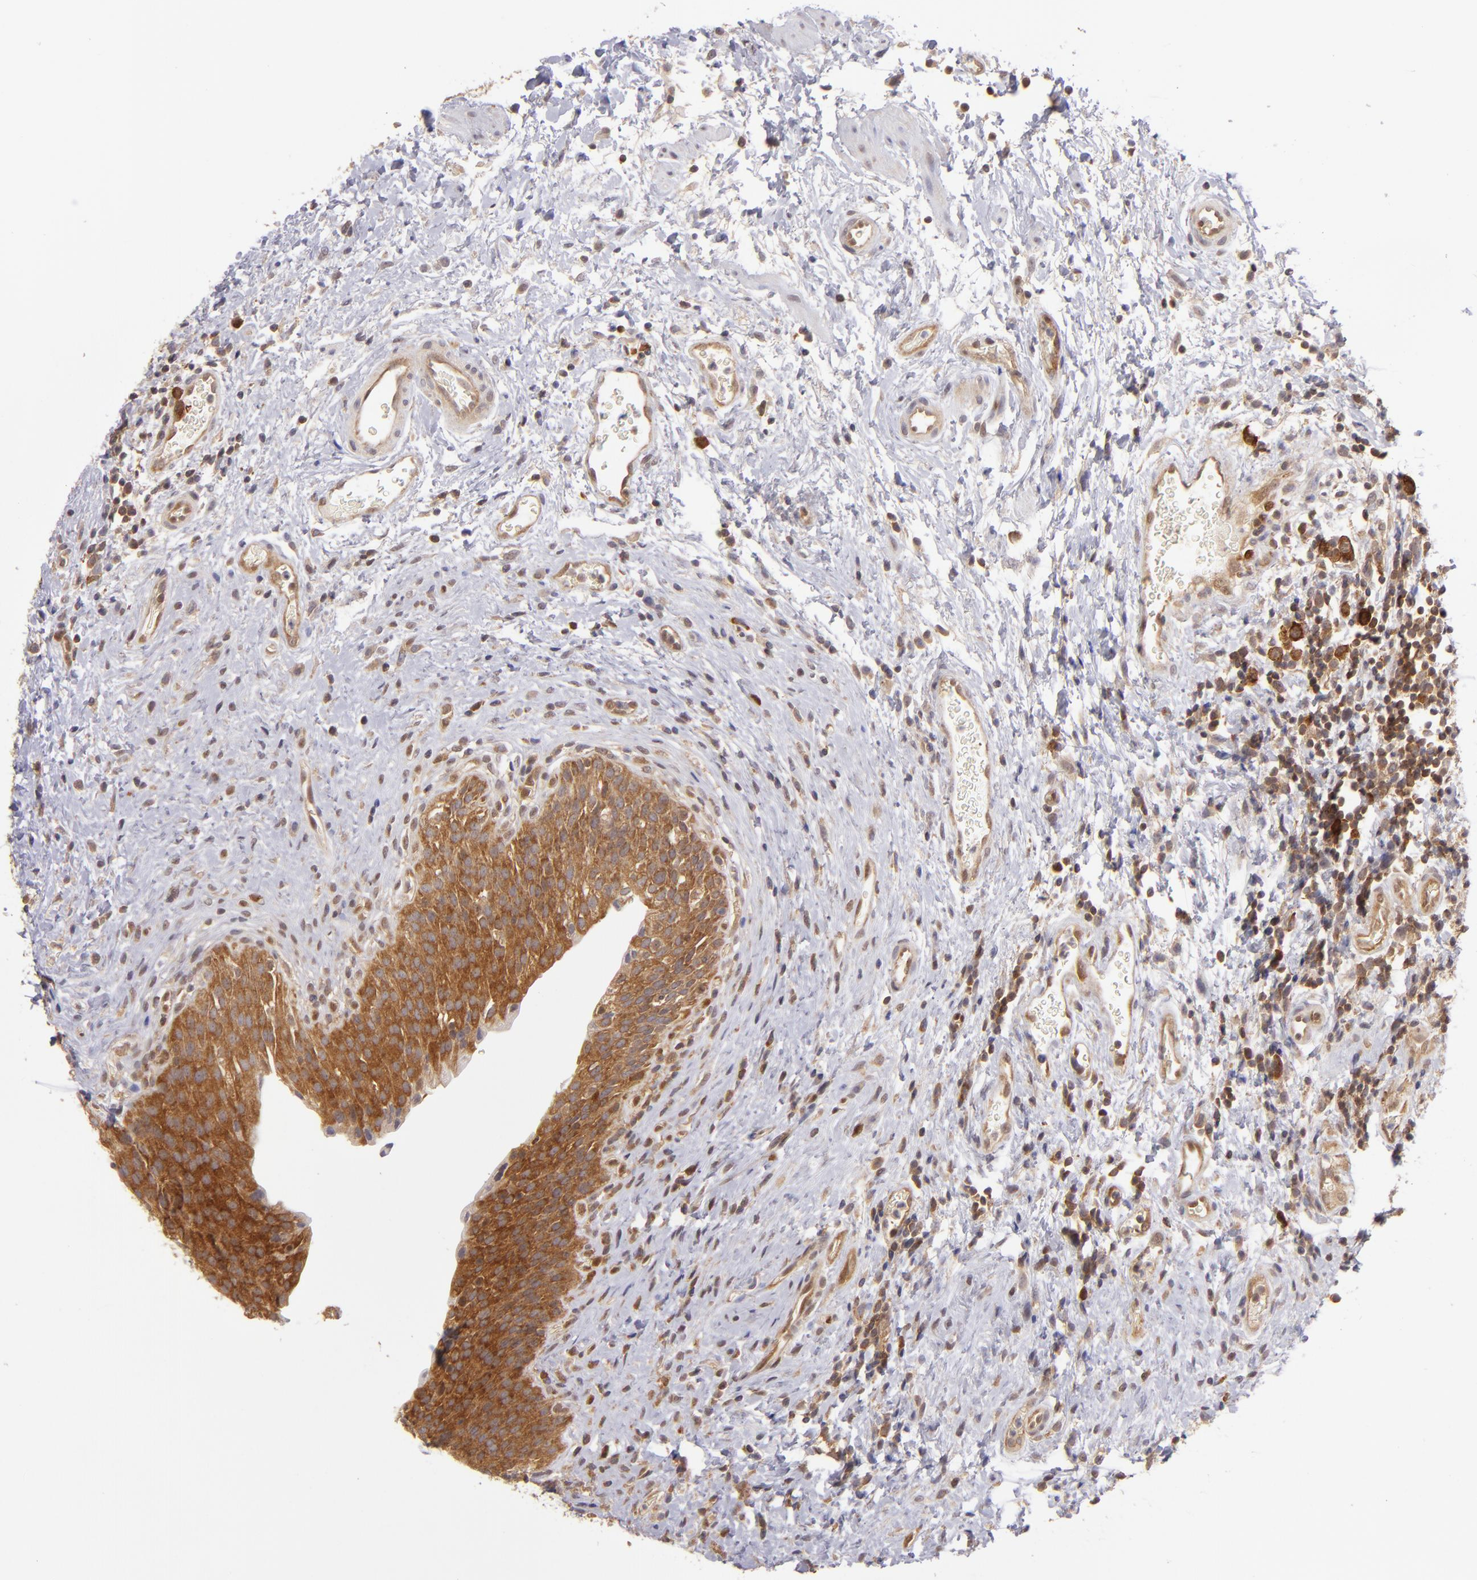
{"staining": {"intensity": "strong", "quantity": ">75%", "location": "cytoplasmic/membranous"}, "tissue": "urinary bladder", "cell_type": "Urothelial cells", "image_type": "normal", "snomed": [{"axis": "morphology", "description": "Normal tissue, NOS"}, {"axis": "topography", "description": "Urinary bladder"}], "caption": "Strong cytoplasmic/membranous staining for a protein is appreciated in approximately >75% of urothelial cells of unremarkable urinary bladder using immunohistochemistry.", "gene": "PTPN13", "patient": {"sex": "male", "age": 51}}